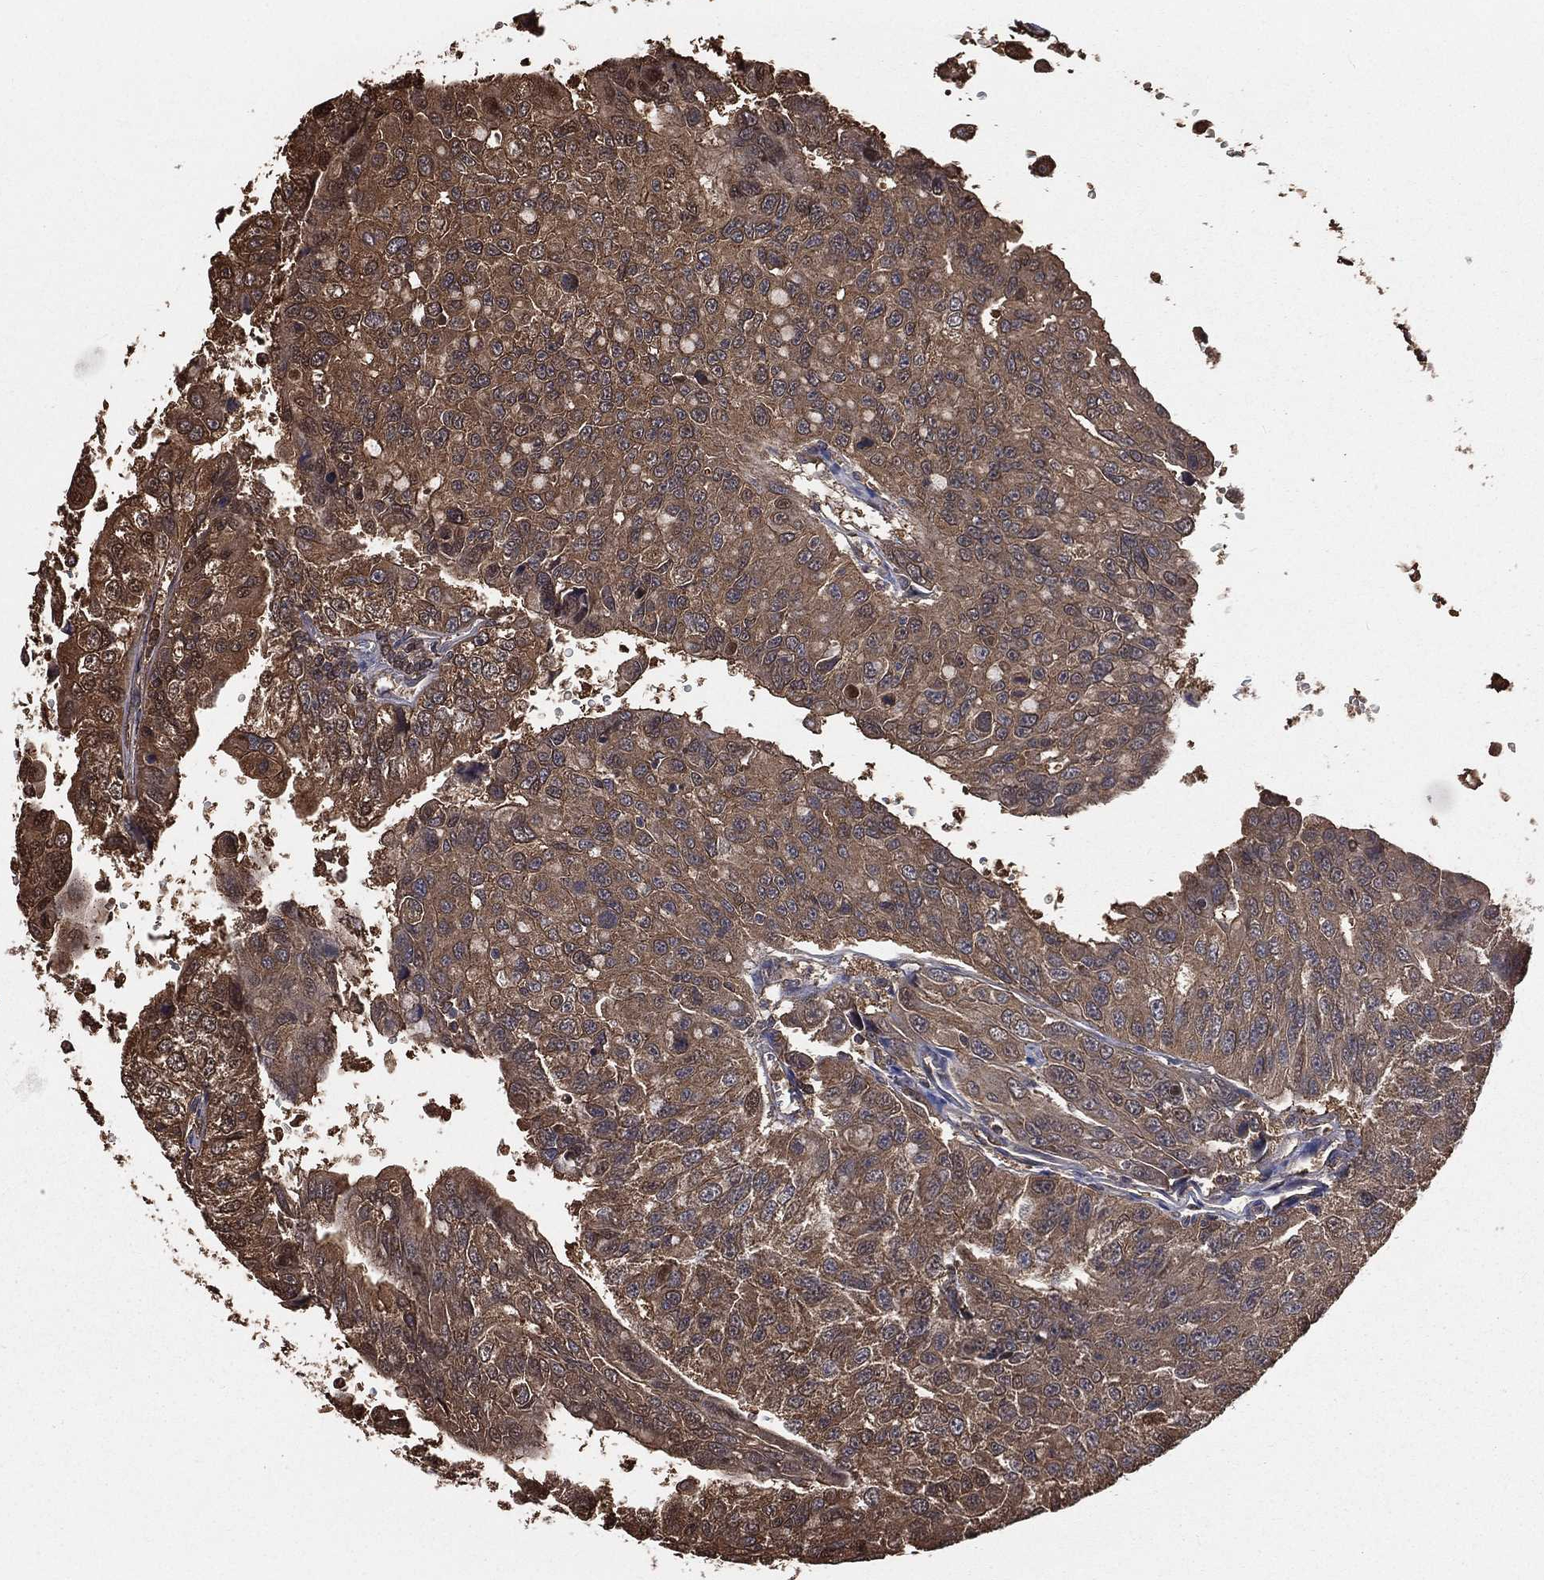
{"staining": {"intensity": "moderate", "quantity": ">75%", "location": "cytoplasmic/membranous"}, "tissue": "urothelial cancer", "cell_type": "Tumor cells", "image_type": "cancer", "snomed": [{"axis": "morphology", "description": "Urothelial carcinoma, NOS"}, {"axis": "morphology", "description": "Urothelial carcinoma, High grade"}, {"axis": "topography", "description": "Urinary bladder"}], "caption": "There is medium levels of moderate cytoplasmic/membranous staining in tumor cells of urothelial carcinoma (high-grade), as demonstrated by immunohistochemical staining (brown color).", "gene": "TBC1D2", "patient": {"sex": "female", "age": 73}}